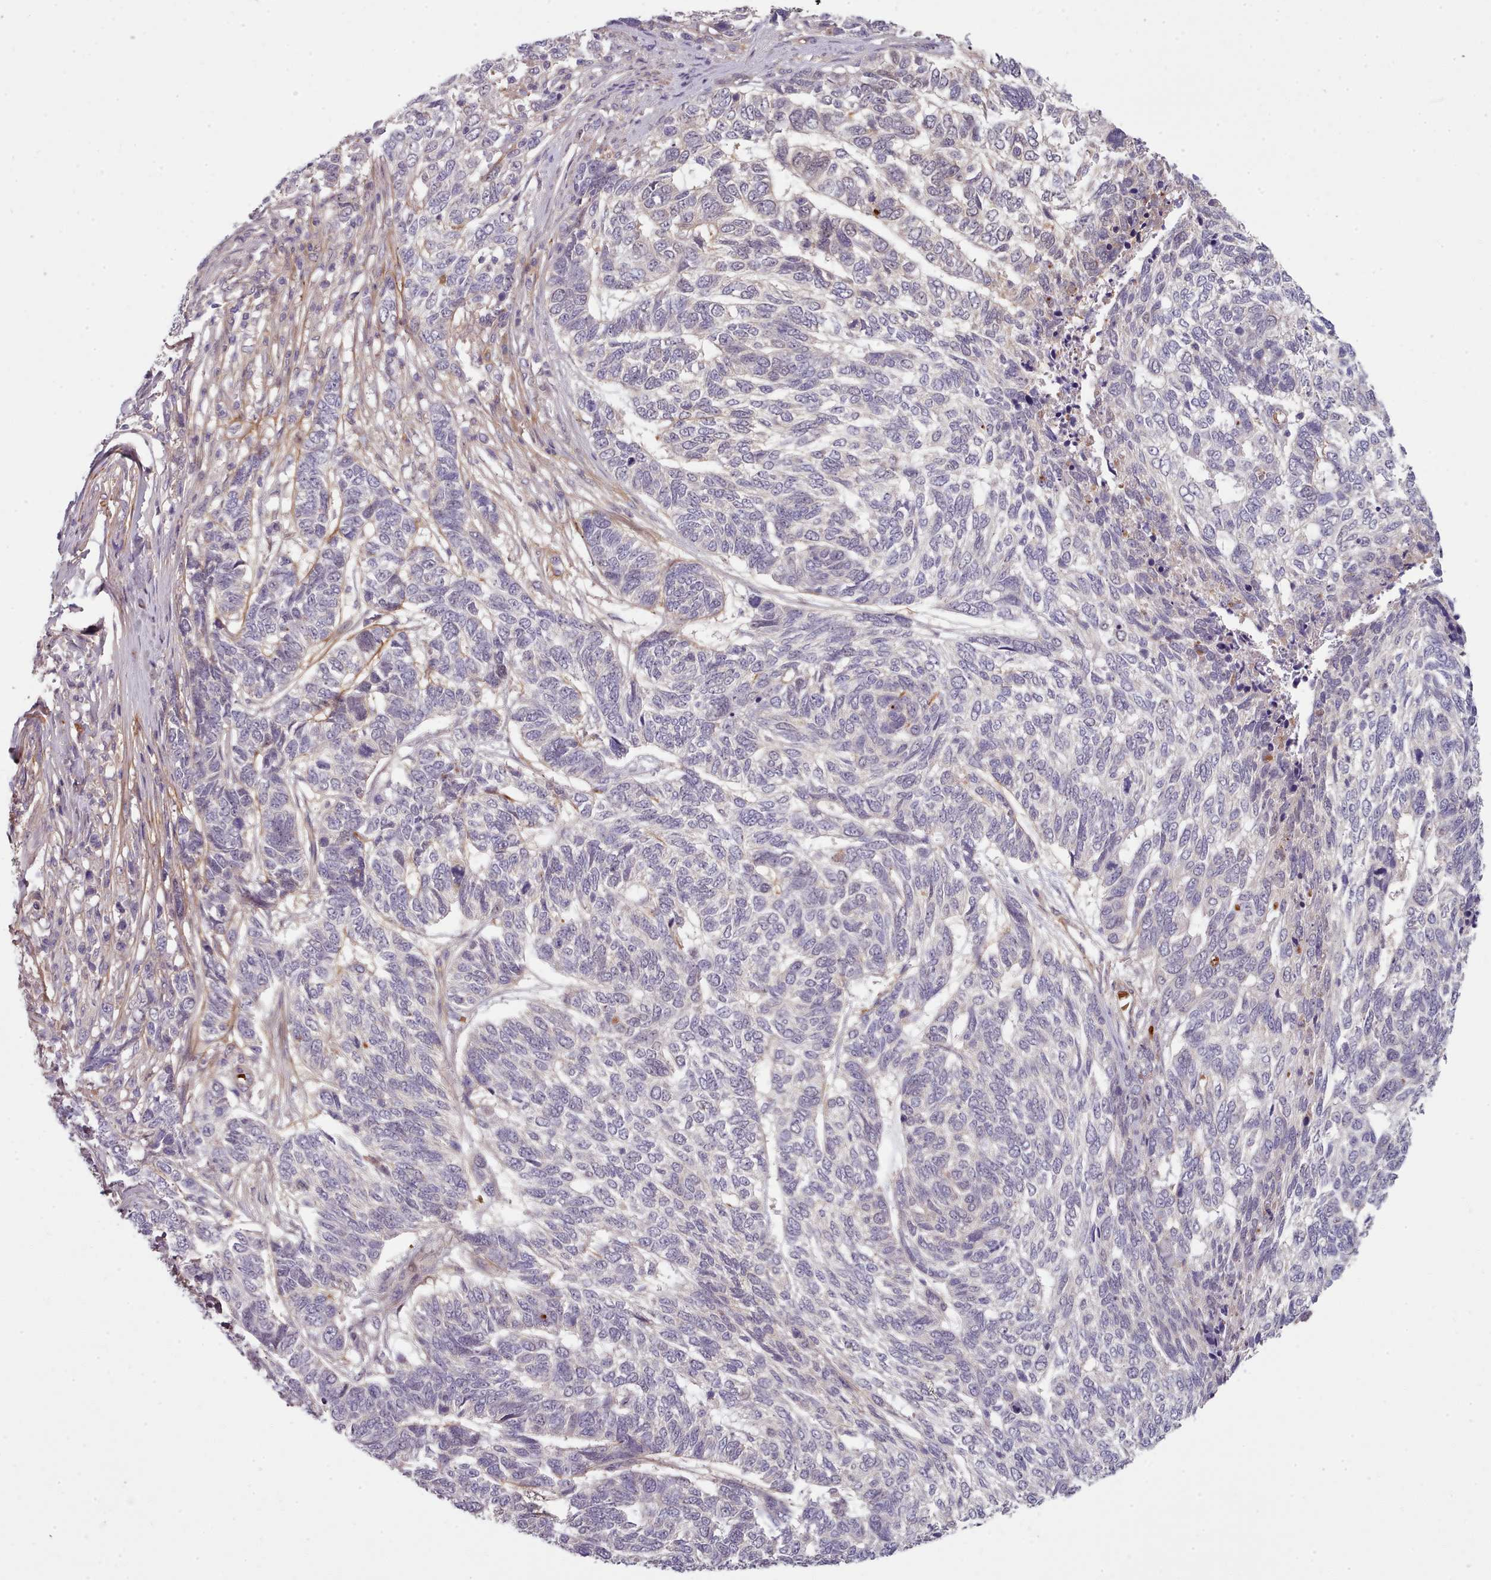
{"staining": {"intensity": "negative", "quantity": "none", "location": "none"}, "tissue": "skin cancer", "cell_type": "Tumor cells", "image_type": "cancer", "snomed": [{"axis": "morphology", "description": "Basal cell carcinoma"}, {"axis": "topography", "description": "Skin"}], "caption": "High power microscopy histopathology image of an immunohistochemistry (IHC) photomicrograph of basal cell carcinoma (skin), revealing no significant positivity in tumor cells. (DAB immunohistochemistry, high magnification).", "gene": "CLNS1A", "patient": {"sex": "female", "age": 65}}